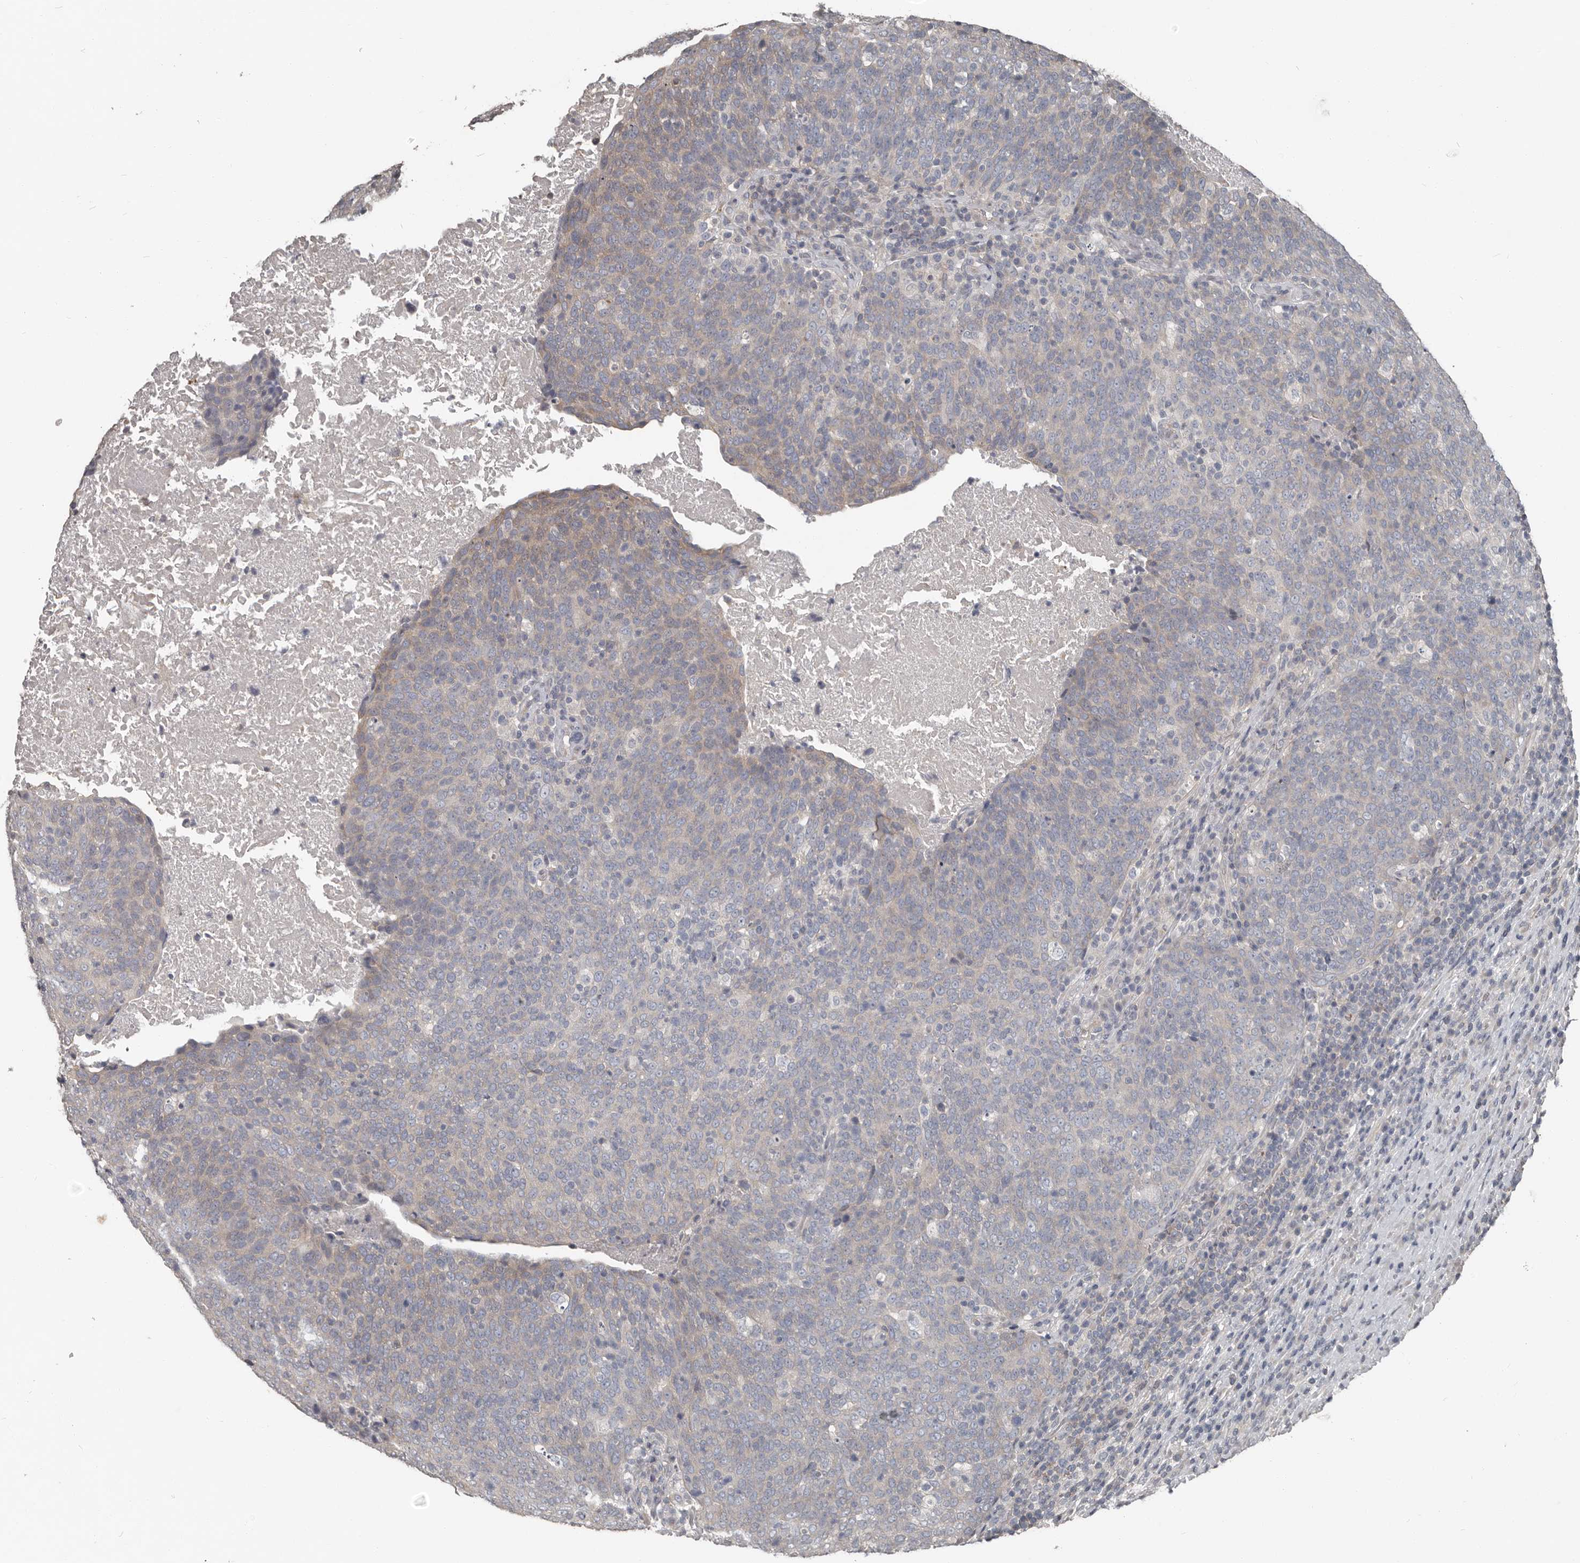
{"staining": {"intensity": "weak", "quantity": "<25%", "location": "cytoplasmic/membranous"}, "tissue": "head and neck cancer", "cell_type": "Tumor cells", "image_type": "cancer", "snomed": [{"axis": "morphology", "description": "Squamous cell carcinoma, NOS"}, {"axis": "morphology", "description": "Squamous cell carcinoma, metastatic, NOS"}, {"axis": "topography", "description": "Lymph node"}, {"axis": "topography", "description": "Head-Neck"}], "caption": "Squamous cell carcinoma (head and neck) stained for a protein using IHC displays no staining tumor cells.", "gene": "CA6", "patient": {"sex": "male", "age": 62}}